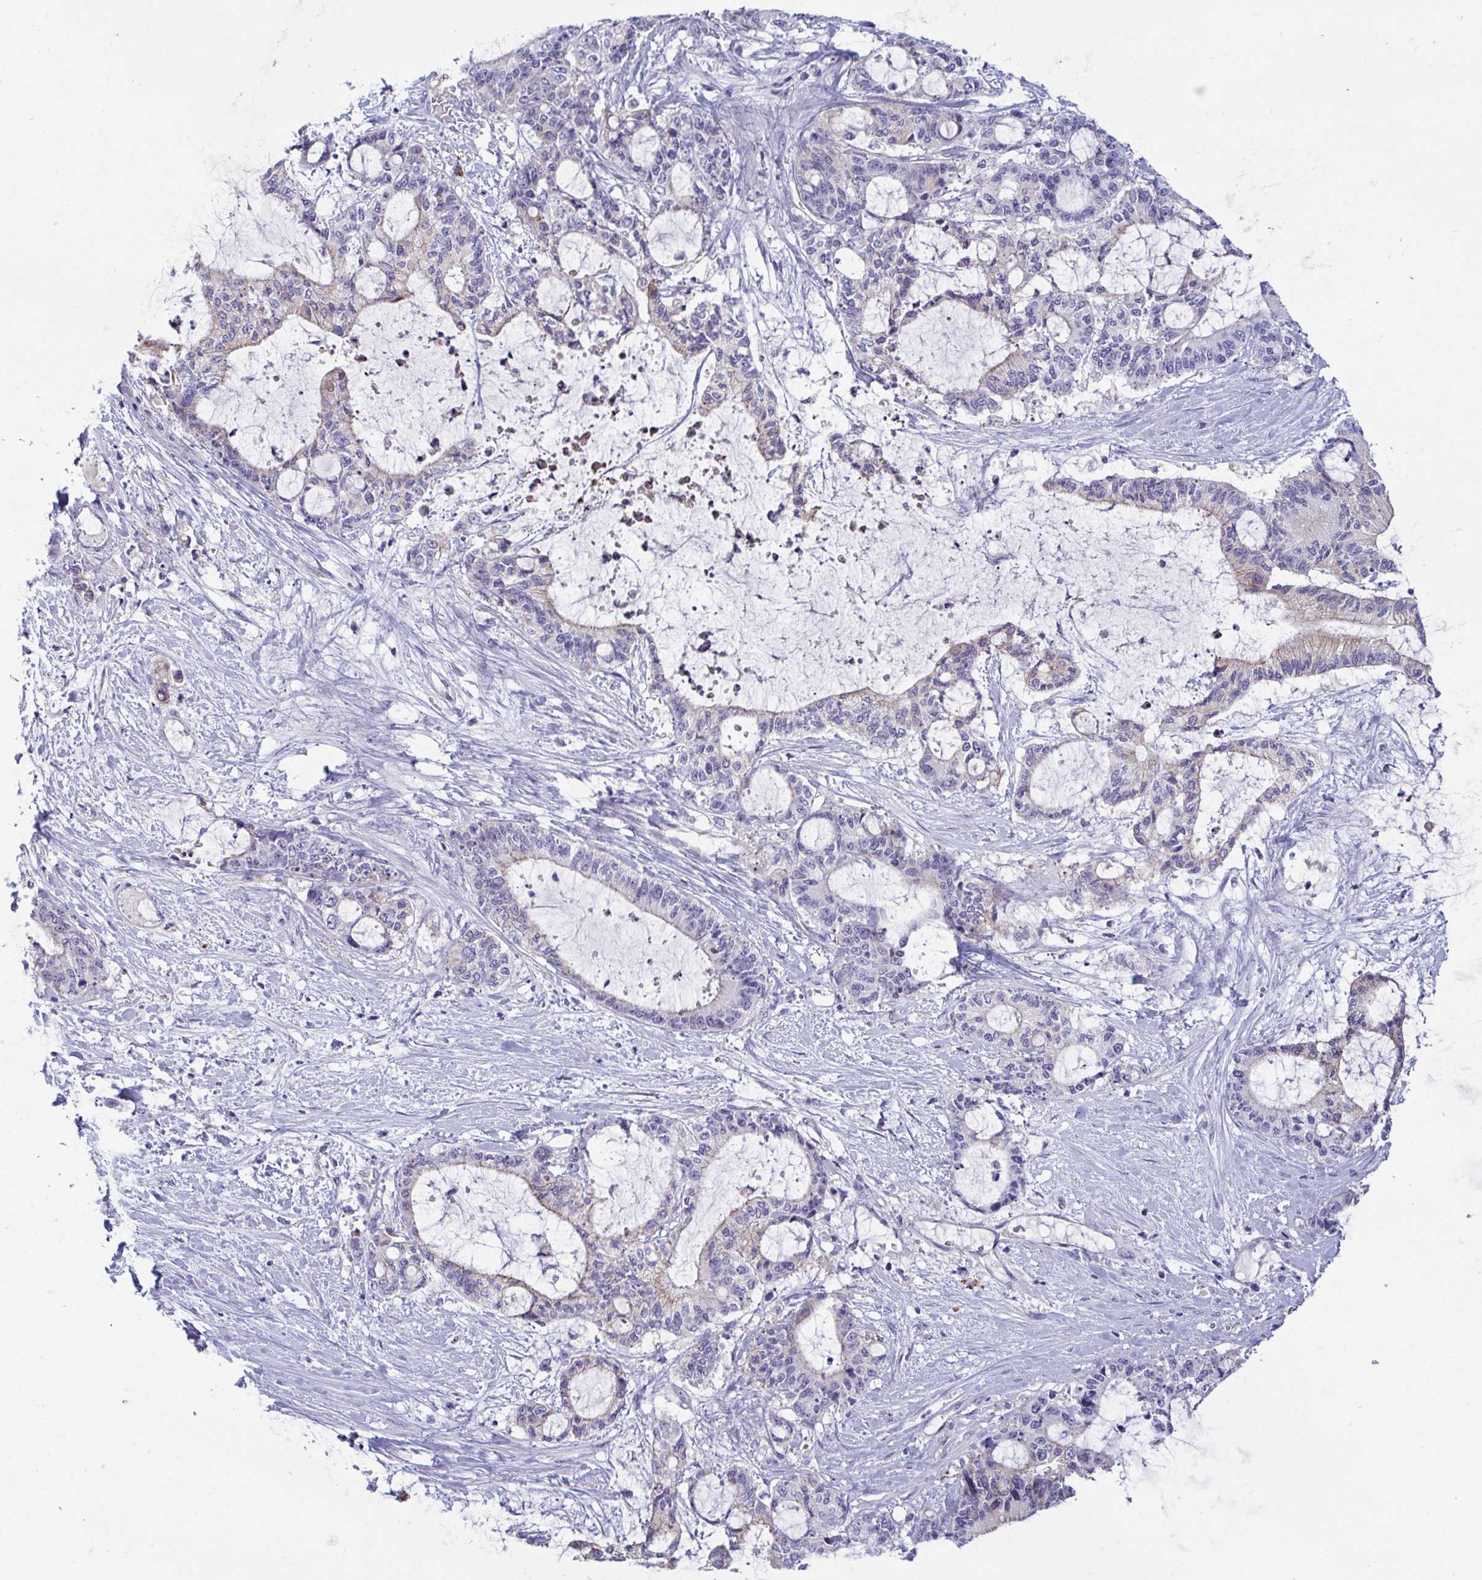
{"staining": {"intensity": "weak", "quantity": "<25%", "location": "cytoplasmic/membranous"}, "tissue": "liver cancer", "cell_type": "Tumor cells", "image_type": "cancer", "snomed": [{"axis": "morphology", "description": "Normal tissue, NOS"}, {"axis": "morphology", "description": "Cholangiocarcinoma"}, {"axis": "topography", "description": "Liver"}, {"axis": "topography", "description": "Peripheral nerve tissue"}], "caption": "This is an immunohistochemistry micrograph of human liver cholangiocarcinoma. There is no expression in tumor cells.", "gene": "MS4A14", "patient": {"sex": "female", "age": 73}}